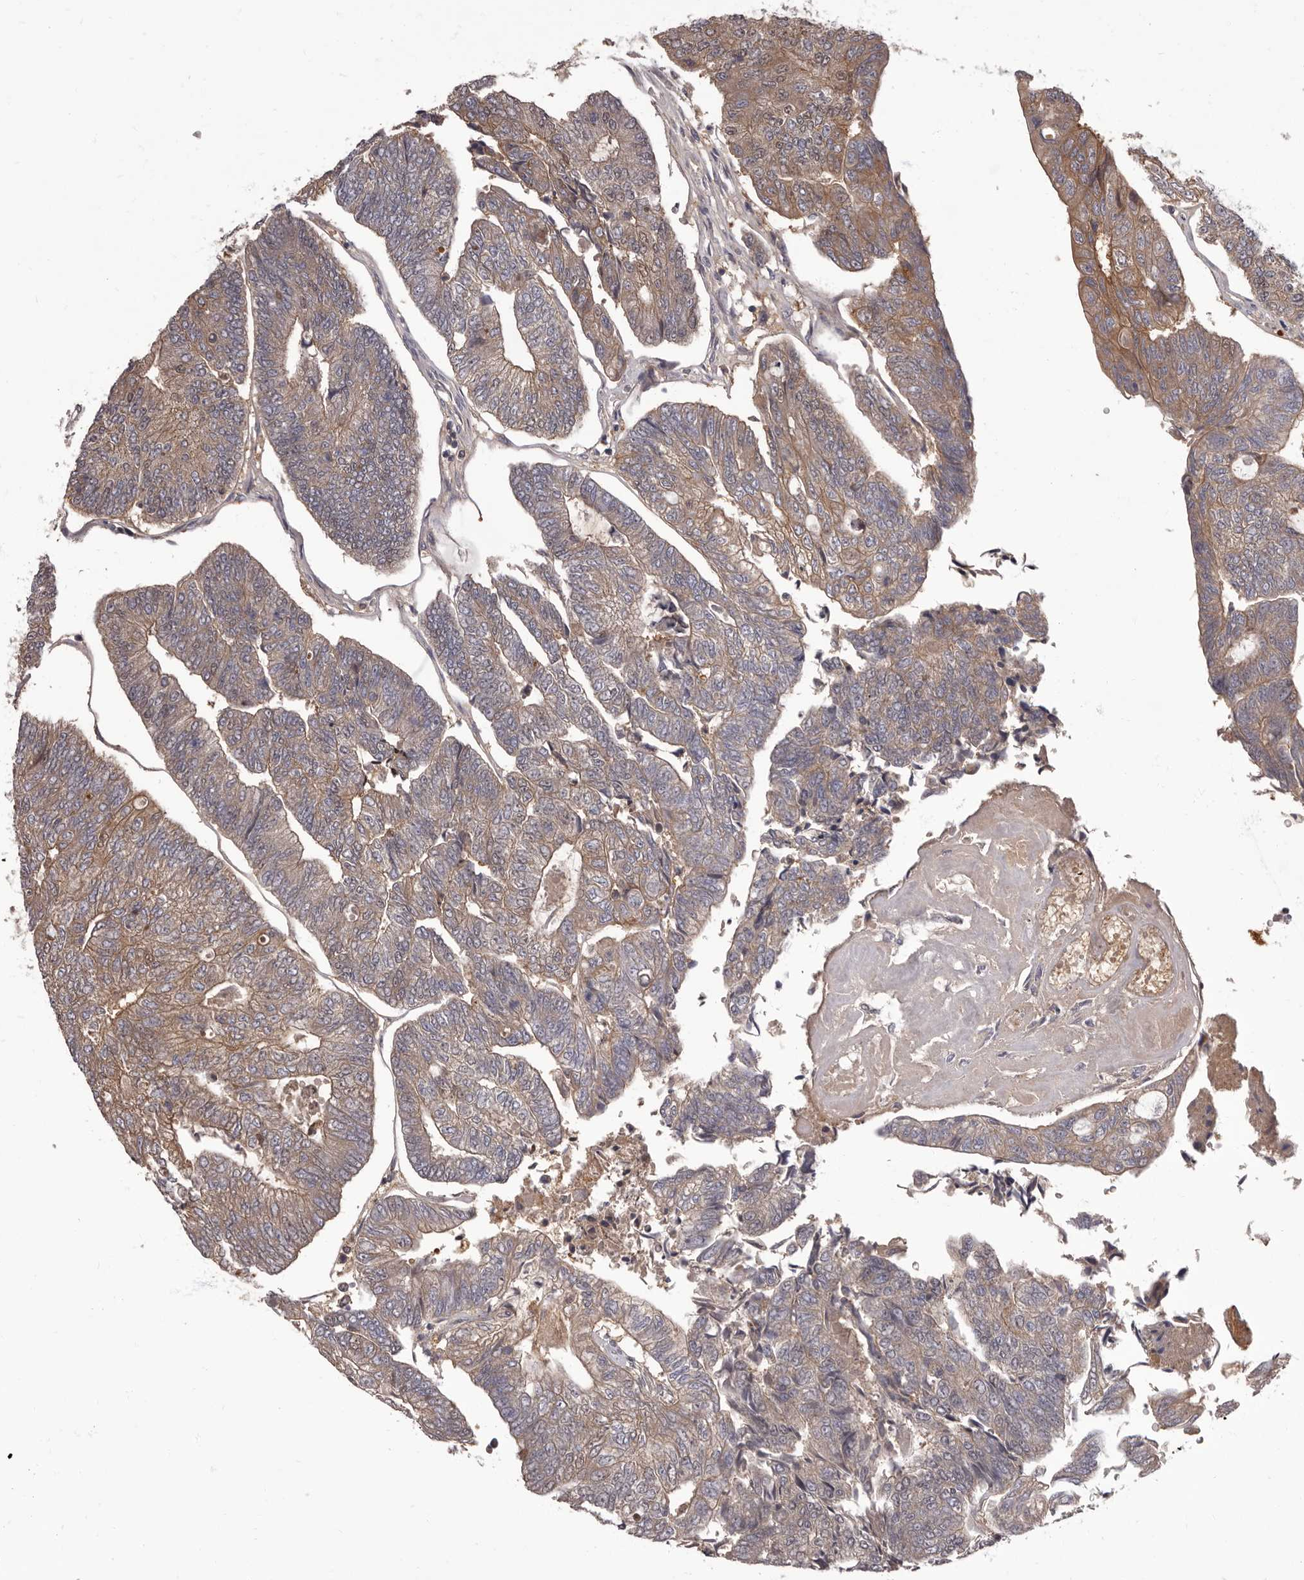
{"staining": {"intensity": "moderate", "quantity": "25%-75%", "location": "cytoplasmic/membranous"}, "tissue": "colorectal cancer", "cell_type": "Tumor cells", "image_type": "cancer", "snomed": [{"axis": "morphology", "description": "Adenocarcinoma, NOS"}, {"axis": "topography", "description": "Colon"}], "caption": "A histopathology image of human colorectal cancer stained for a protein demonstrates moderate cytoplasmic/membranous brown staining in tumor cells.", "gene": "APEH", "patient": {"sex": "female", "age": 67}}